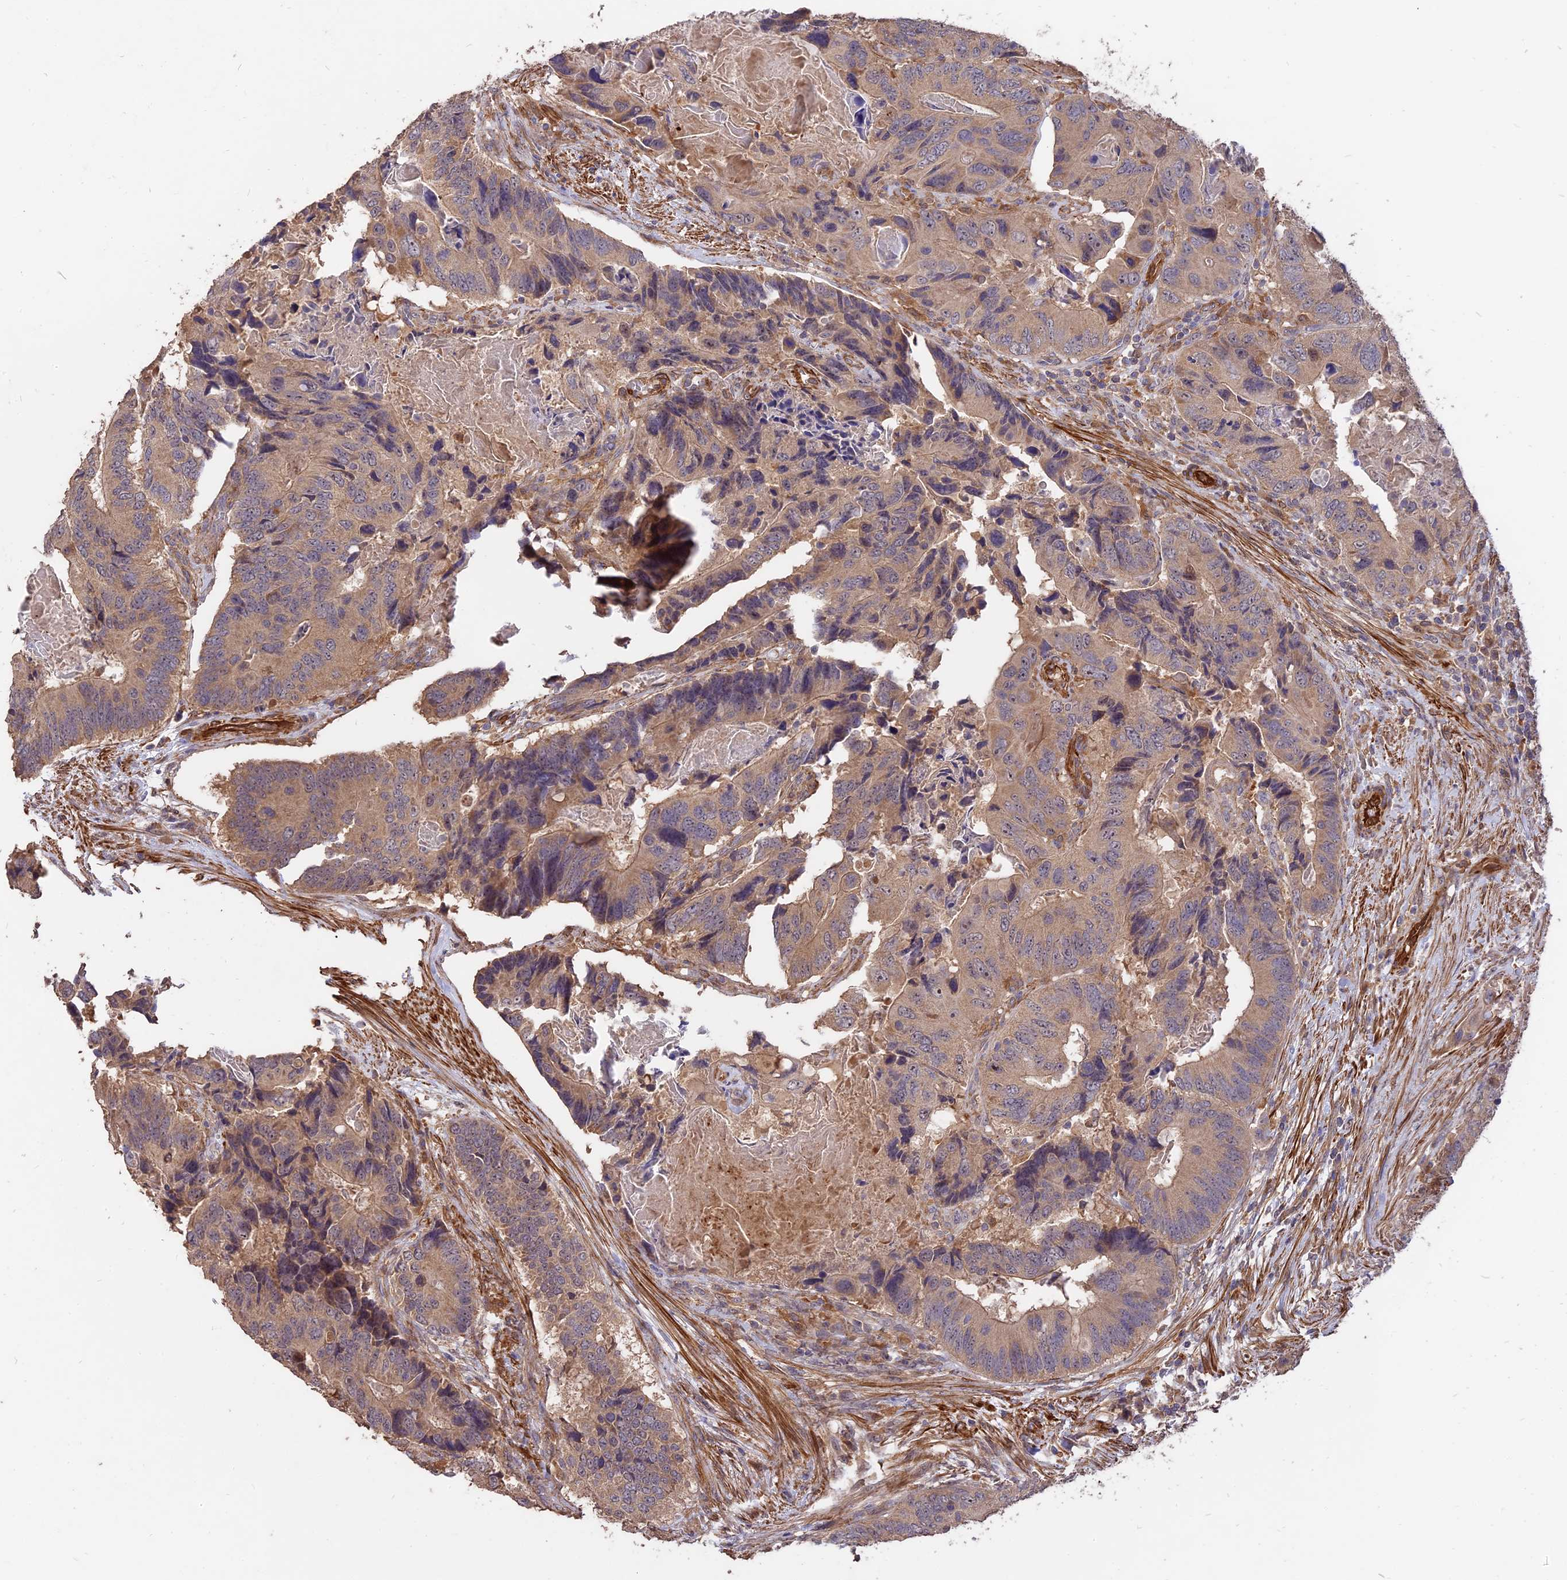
{"staining": {"intensity": "moderate", "quantity": ">75%", "location": "cytoplasmic/membranous"}, "tissue": "colorectal cancer", "cell_type": "Tumor cells", "image_type": "cancer", "snomed": [{"axis": "morphology", "description": "Adenocarcinoma, NOS"}, {"axis": "topography", "description": "Colon"}], "caption": "Immunohistochemistry (IHC) (DAB (3,3'-diaminobenzidine)) staining of human adenocarcinoma (colorectal) demonstrates moderate cytoplasmic/membranous protein expression in approximately >75% of tumor cells. The staining was performed using DAB (3,3'-diaminobenzidine) to visualize the protein expression in brown, while the nuclei were stained in blue with hematoxylin (Magnification: 20x).", "gene": "SAC3D1", "patient": {"sex": "male", "age": 84}}